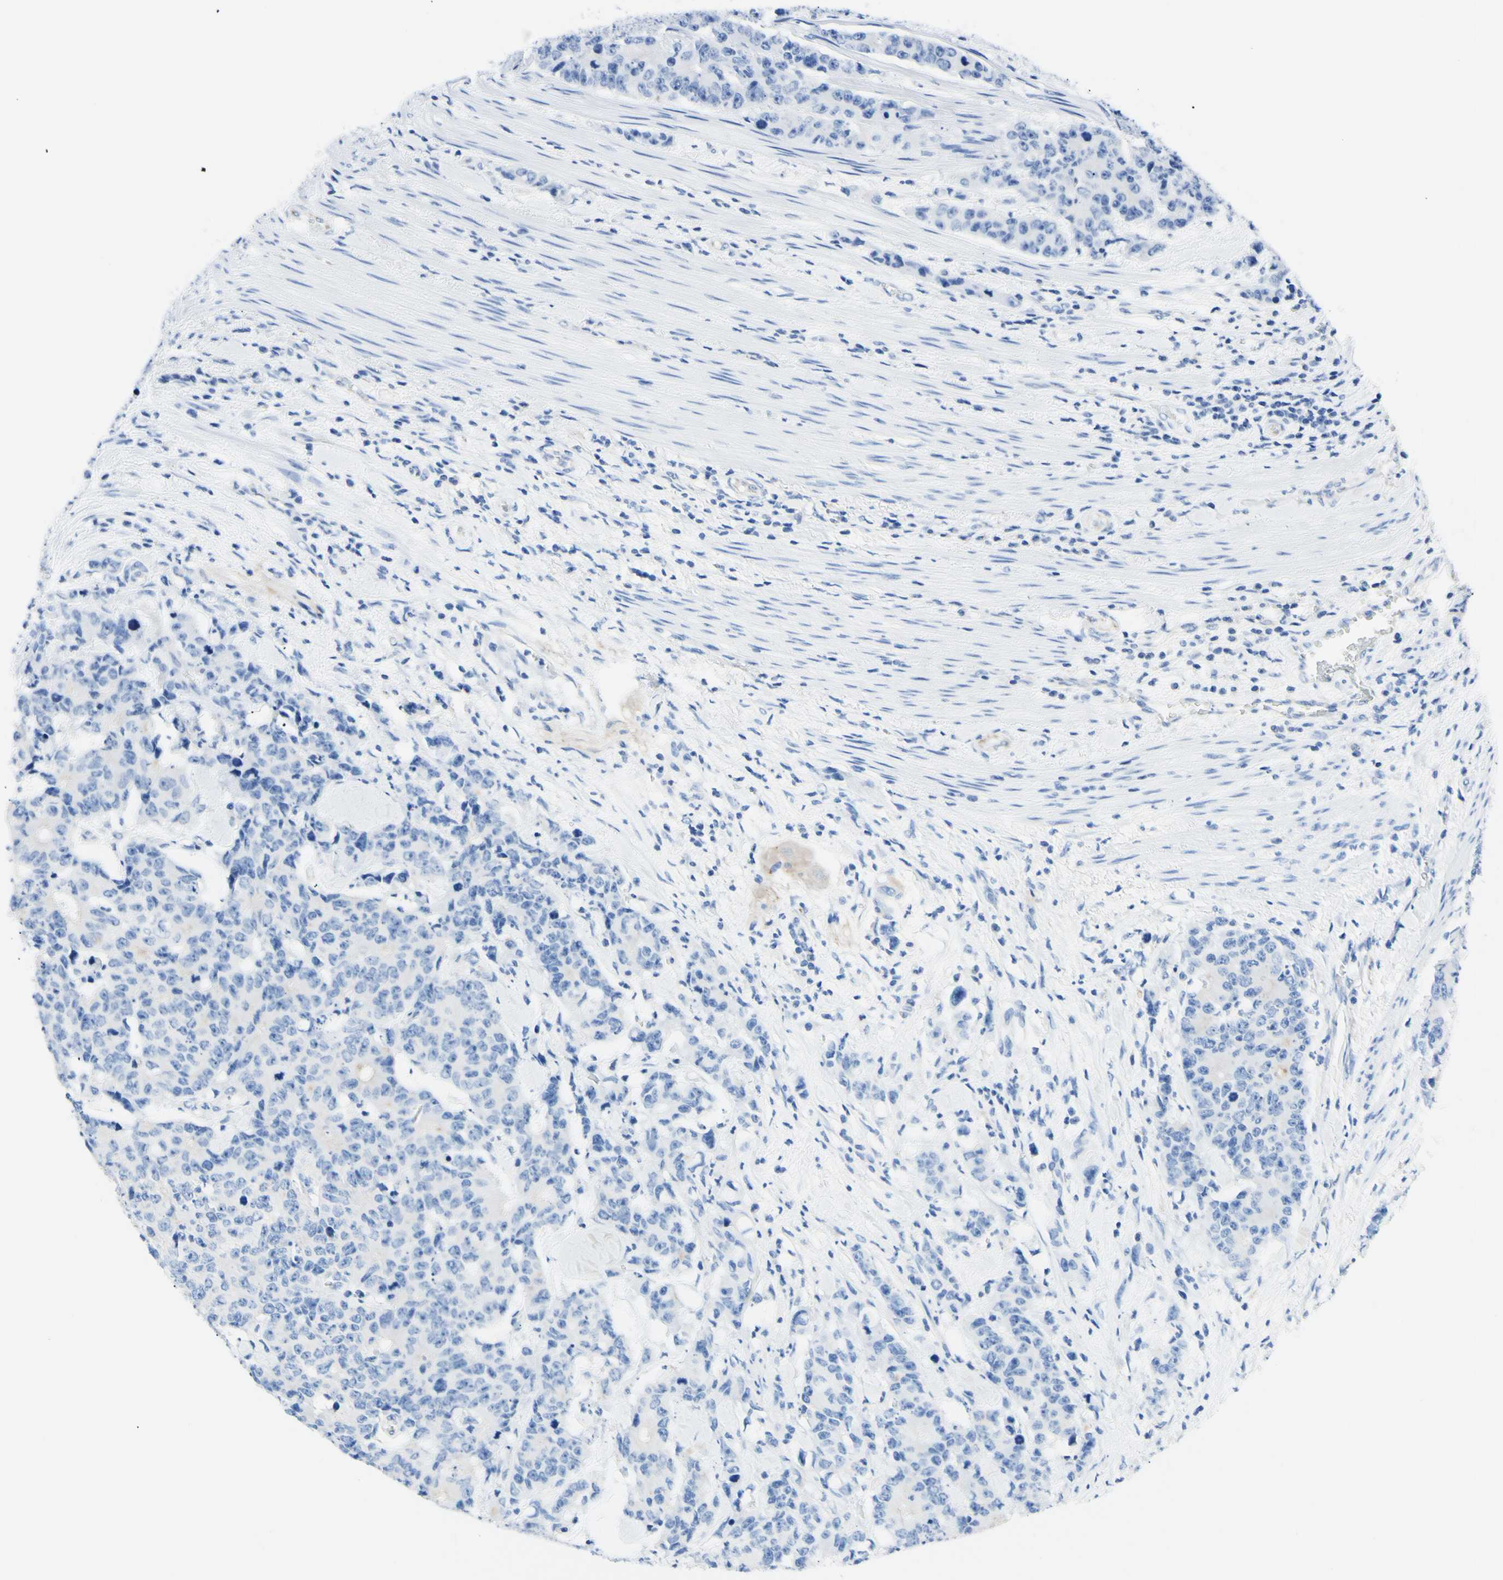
{"staining": {"intensity": "negative", "quantity": "none", "location": "none"}, "tissue": "colorectal cancer", "cell_type": "Tumor cells", "image_type": "cancer", "snomed": [{"axis": "morphology", "description": "Adenocarcinoma, NOS"}, {"axis": "topography", "description": "Colon"}], "caption": "IHC micrograph of human colorectal adenocarcinoma stained for a protein (brown), which exhibits no expression in tumor cells.", "gene": "HPCA", "patient": {"sex": "female", "age": 86}}